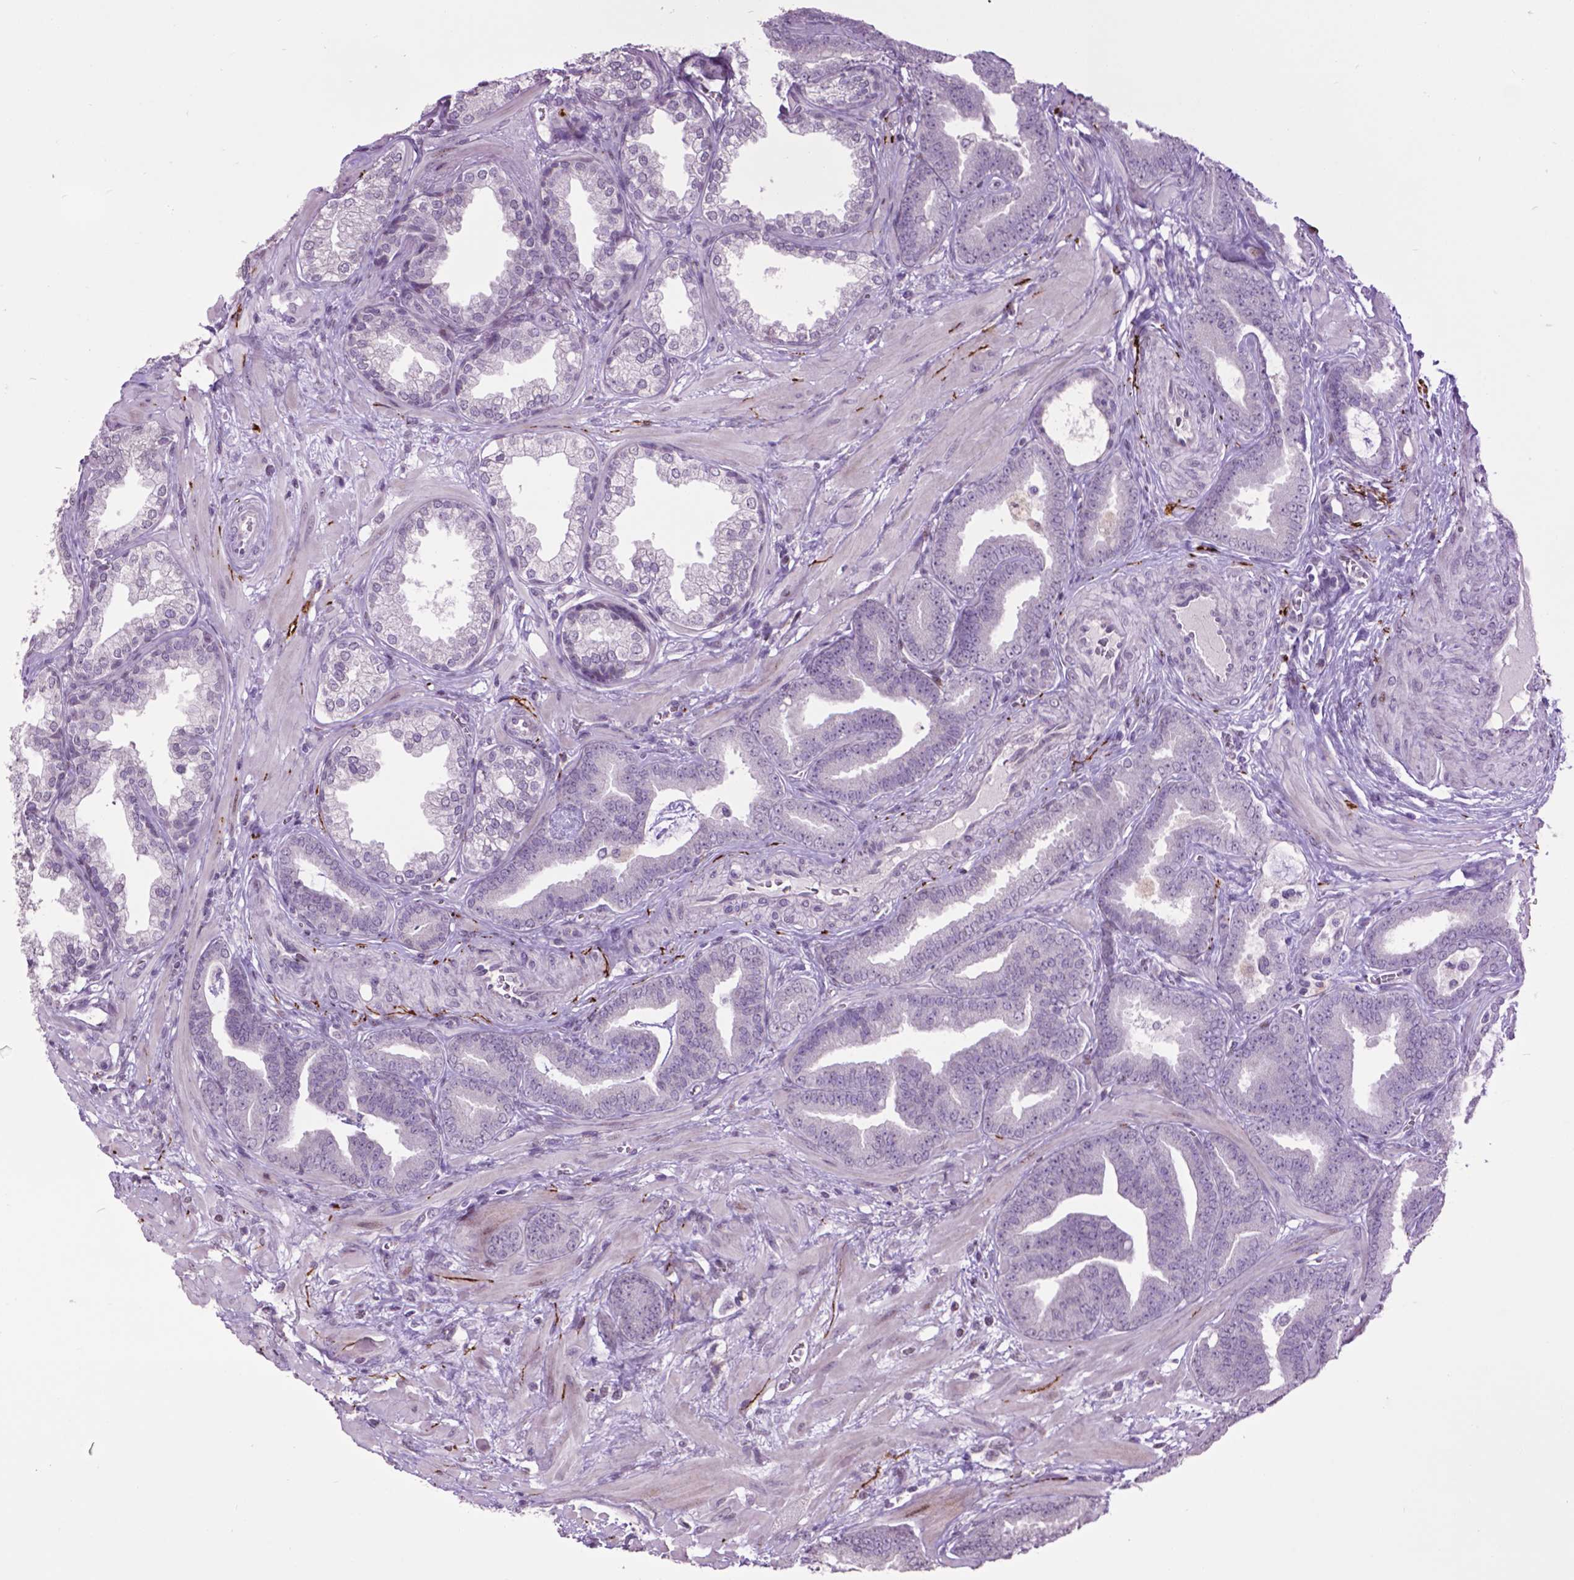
{"staining": {"intensity": "negative", "quantity": "none", "location": "none"}, "tissue": "prostate cancer", "cell_type": "Tumor cells", "image_type": "cancer", "snomed": [{"axis": "morphology", "description": "Adenocarcinoma, Low grade"}, {"axis": "topography", "description": "Prostate"}], "caption": "This is an immunohistochemistry (IHC) micrograph of human adenocarcinoma (low-grade) (prostate). There is no staining in tumor cells.", "gene": "TH", "patient": {"sex": "male", "age": 63}}